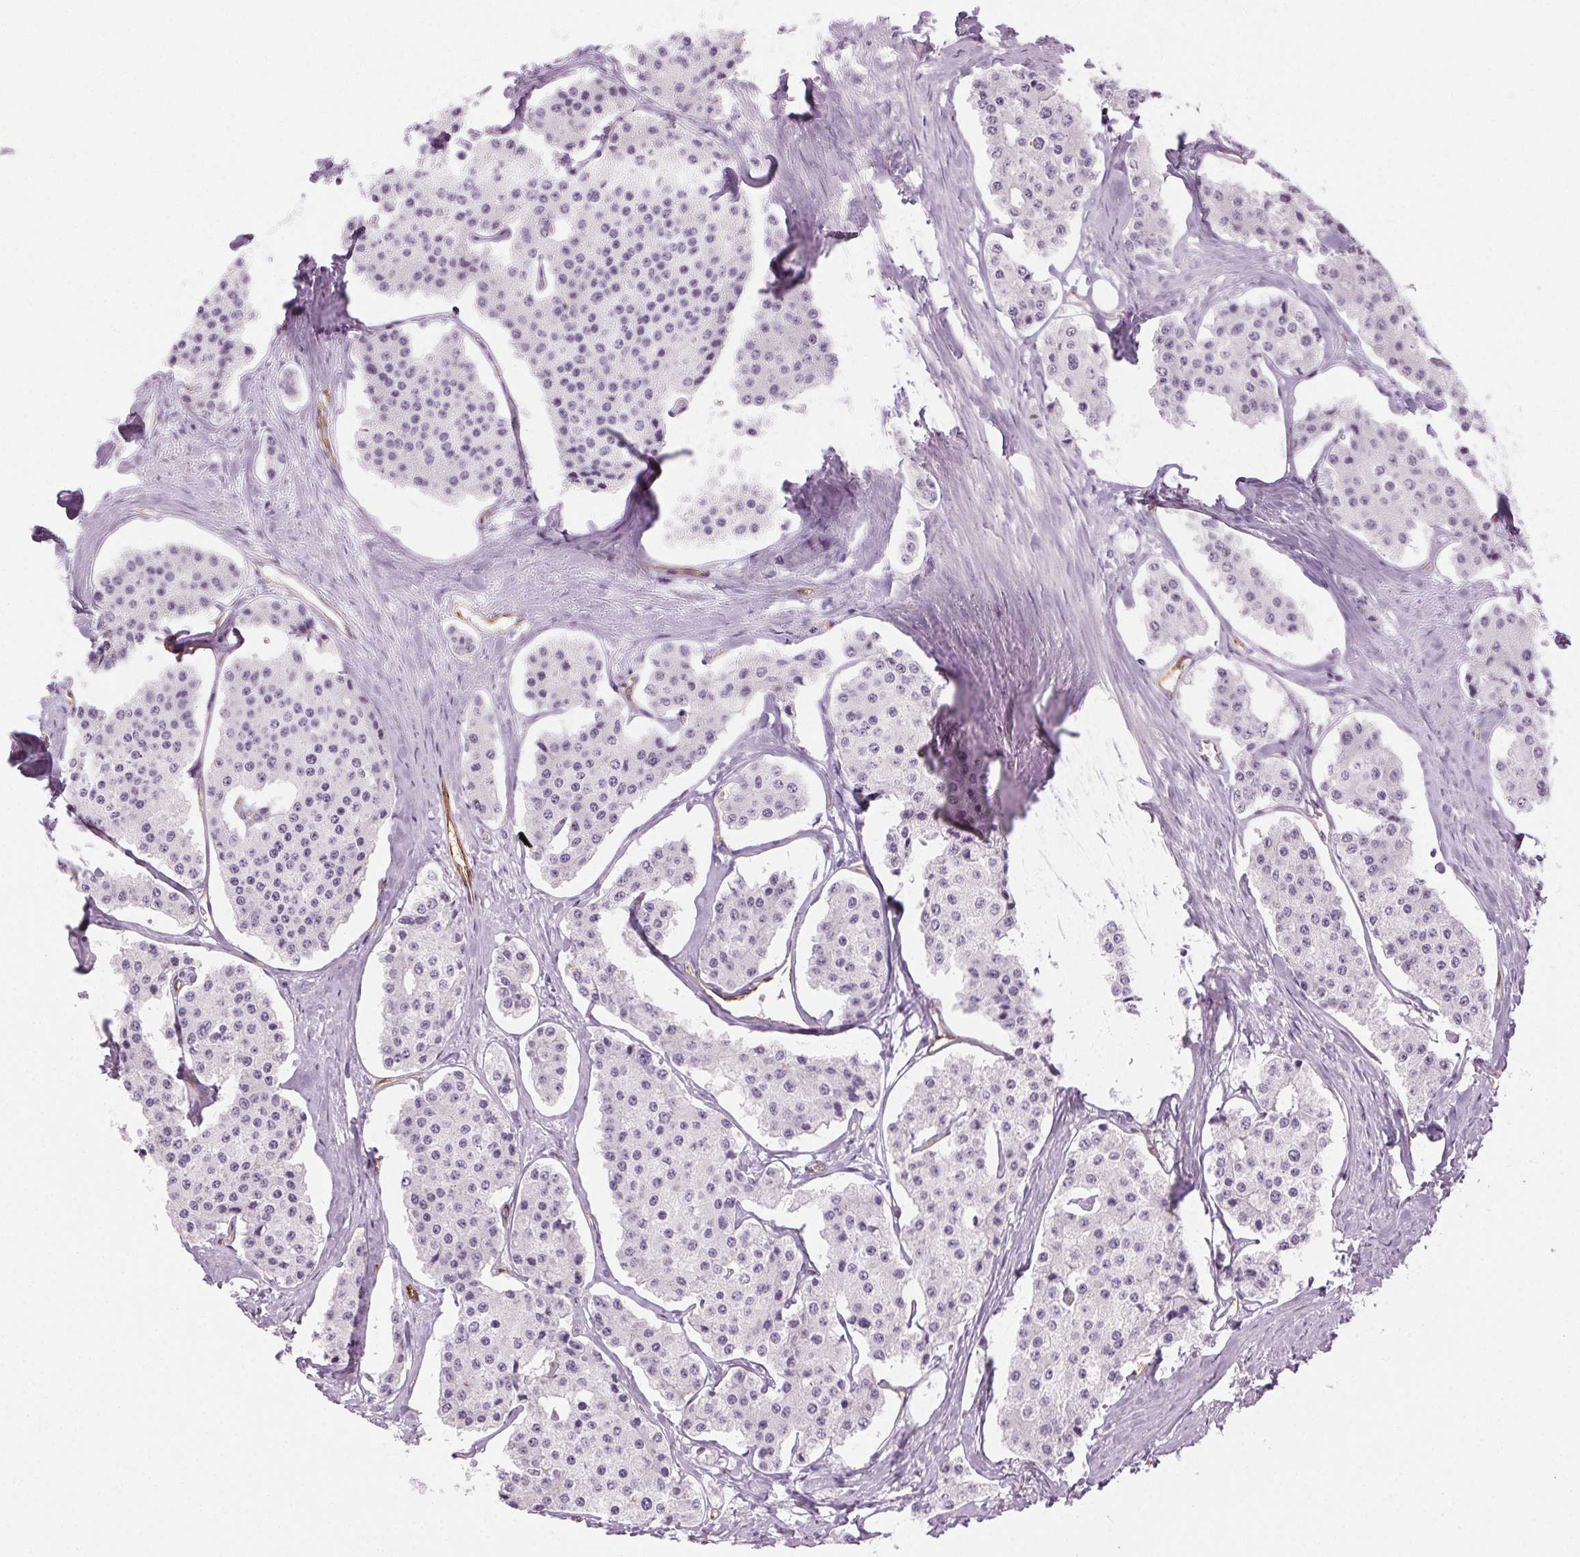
{"staining": {"intensity": "negative", "quantity": "none", "location": "none"}, "tissue": "carcinoid", "cell_type": "Tumor cells", "image_type": "cancer", "snomed": [{"axis": "morphology", "description": "Carcinoid, malignant, NOS"}, {"axis": "topography", "description": "Small intestine"}], "caption": "High magnification brightfield microscopy of carcinoid stained with DAB (3,3'-diaminobenzidine) (brown) and counterstained with hematoxylin (blue): tumor cells show no significant expression.", "gene": "AIF1L", "patient": {"sex": "female", "age": 65}}